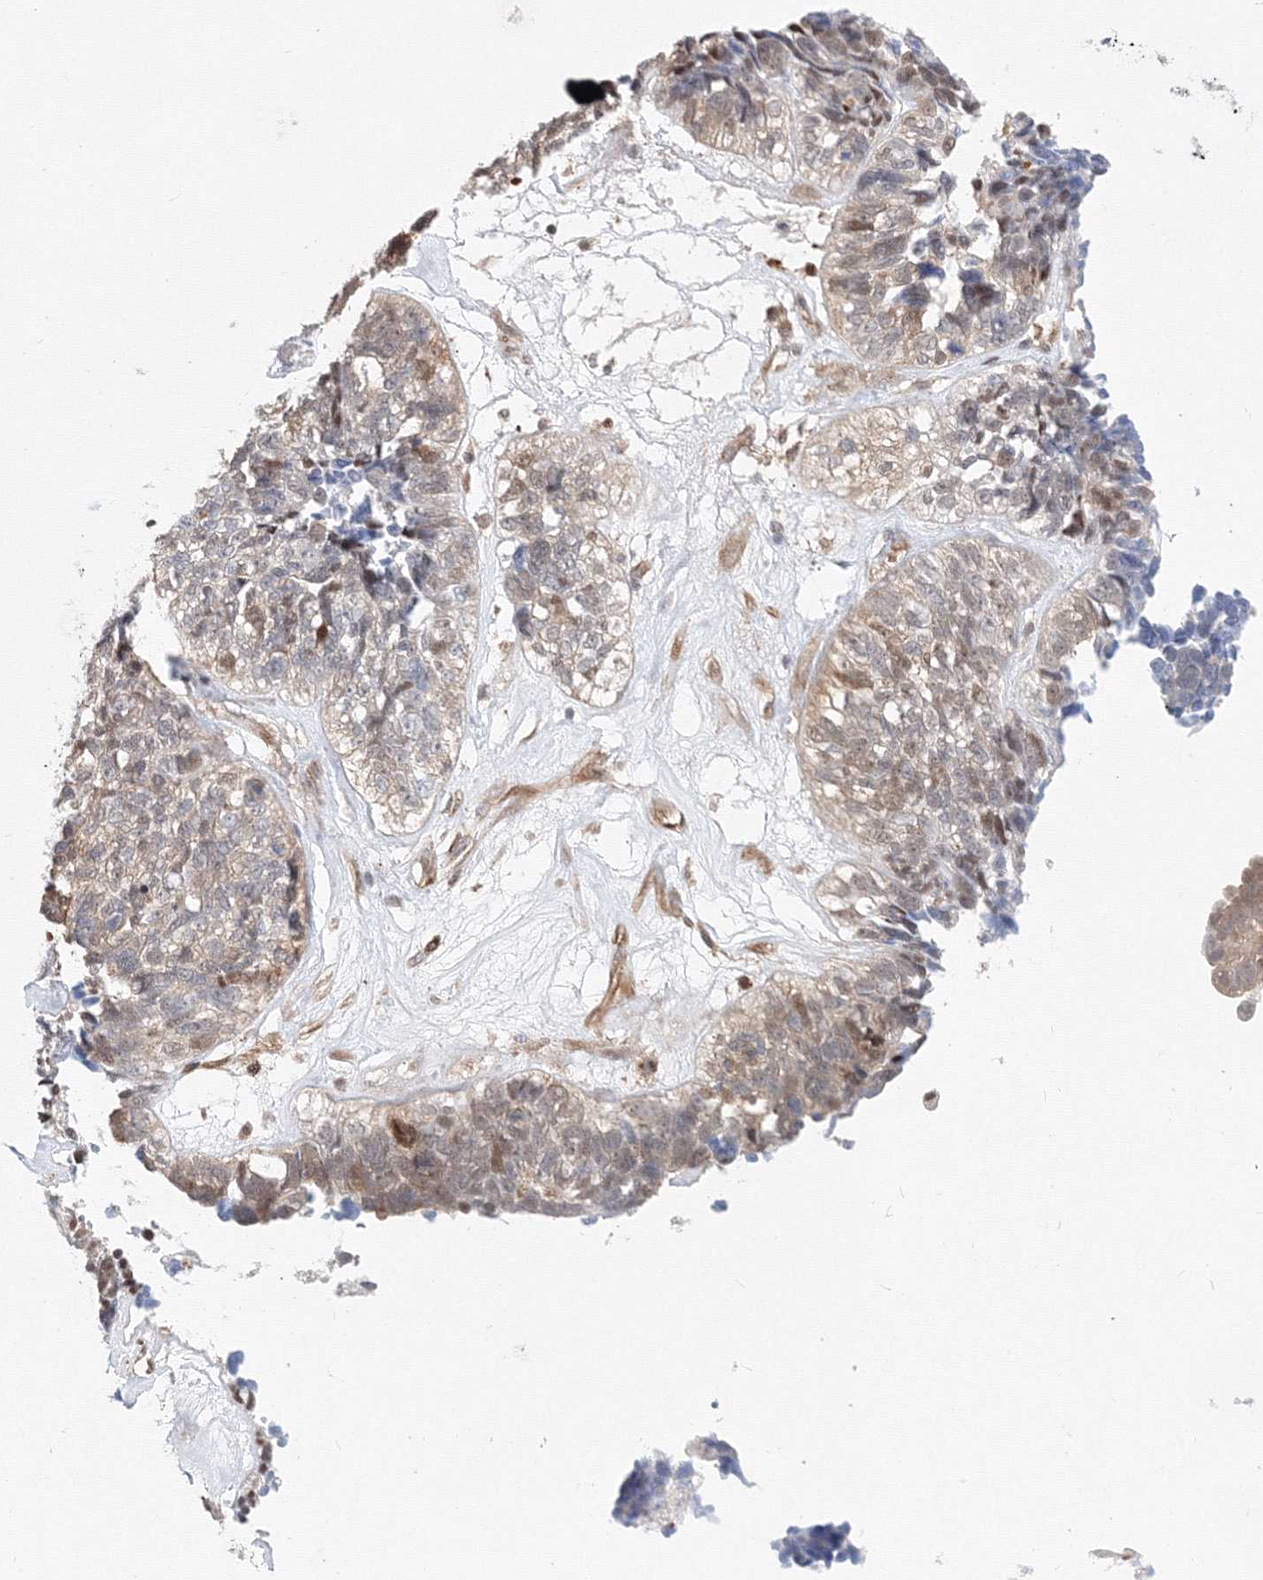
{"staining": {"intensity": "weak", "quantity": "25%-75%", "location": "cytoplasmic/membranous,nuclear"}, "tissue": "ovarian cancer", "cell_type": "Tumor cells", "image_type": "cancer", "snomed": [{"axis": "morphology", "description": "Cystadenocarcinoma, serous, NOS"}, {"axis": "topography", "description": "Ovary"}], "caption": "Ovarian cancer stained with a protein marker reveals weak staining in tumor cells.", "gene": "ARHGAP21", "patient": {"sex": "female", "age": 79}}